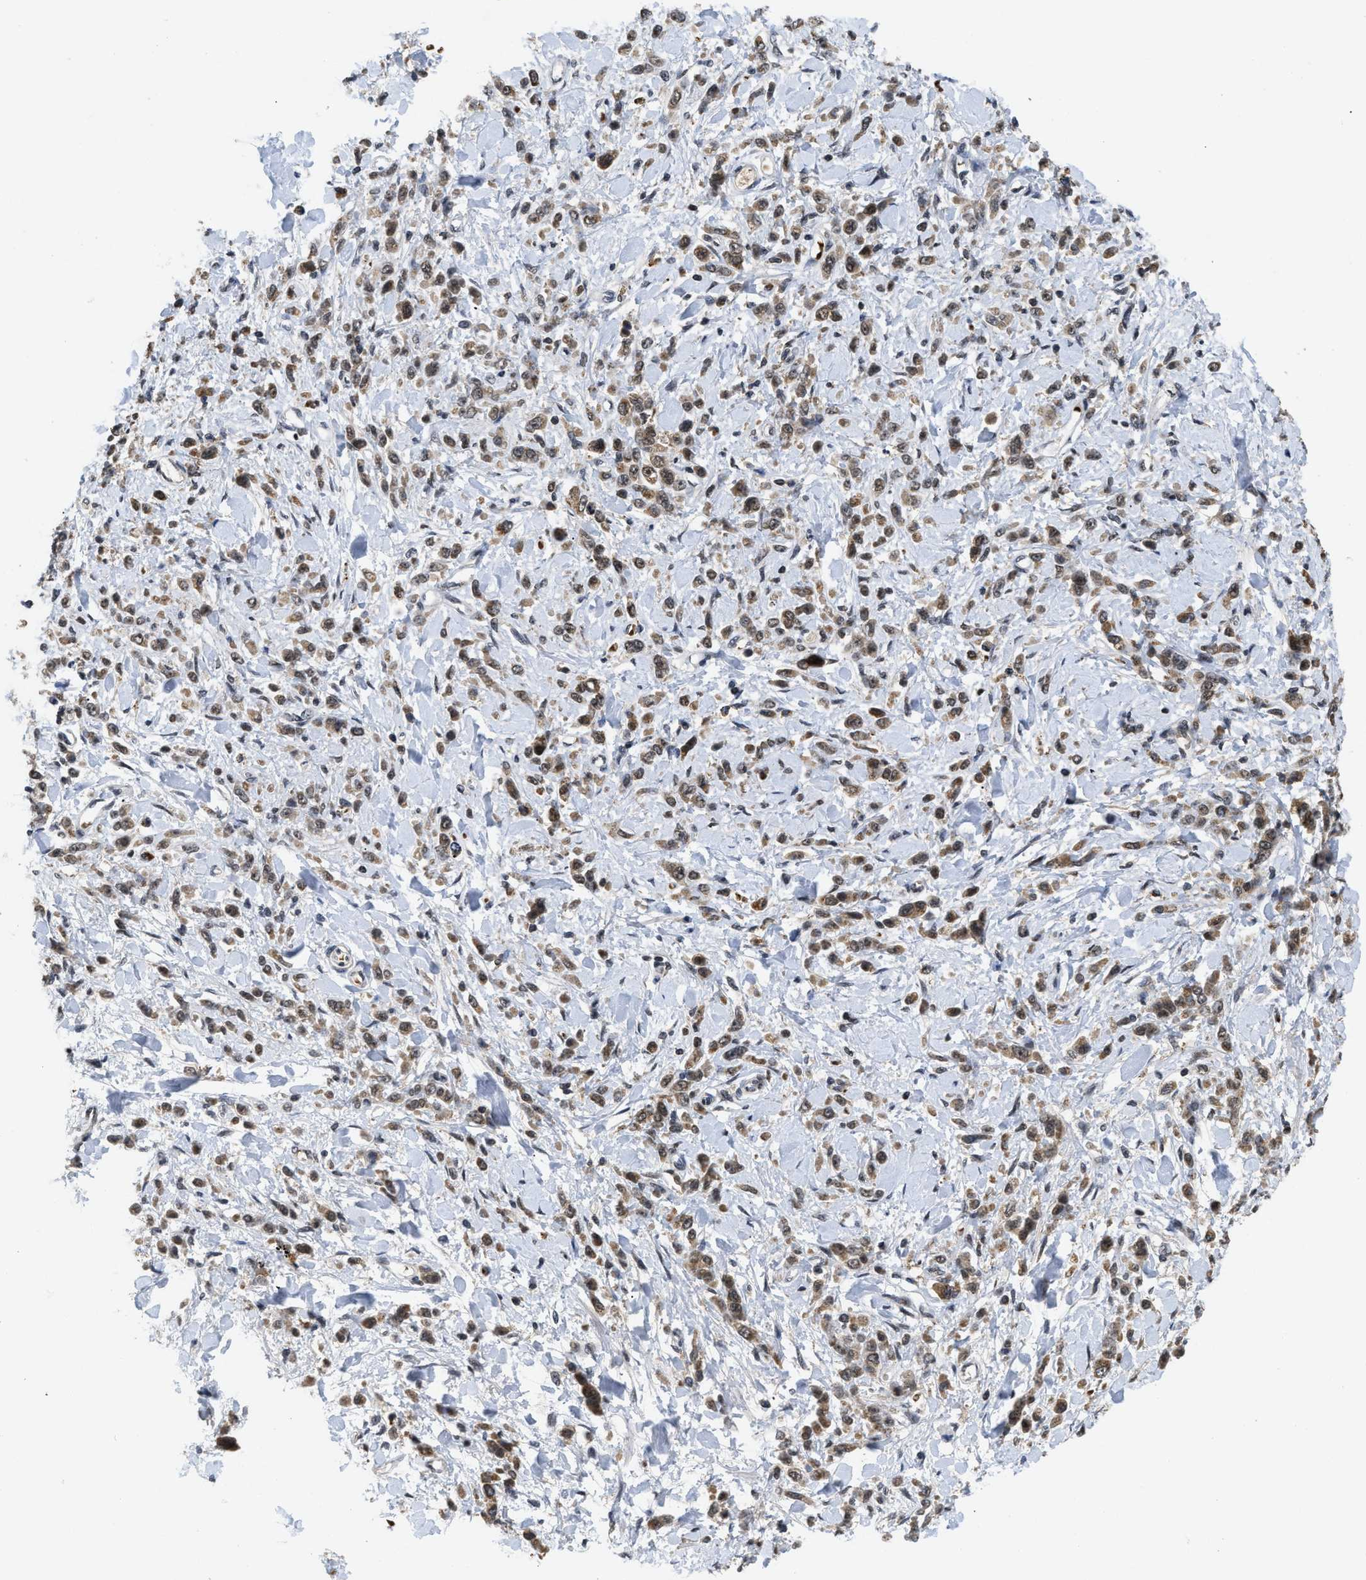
{"staining": {"intensity": "moderate", "quantity": ">75%", "location": "cytoplasmic/membranous,nuclear"}, "tissue": "stomach cancer", "cell_type": "Tumor cells", "image_type": "cancer", "snomed": [{"axis": "morphology", "description": "Normal tissue, NOS"}, {"axis": "morphology", "description": "Adenocarcinoma, NOS"}, {"axis": "topography", "description": "Stomach"}], "caption": "A photomicrograph of stomach cancer (adenocarcinoma) stained for a protein reveals moderate cytoplasmic/membranous and nuclear brown staining in tumor cells.", "gene": "ZNF346", "patient": {"sex": "male", "age": 82}}